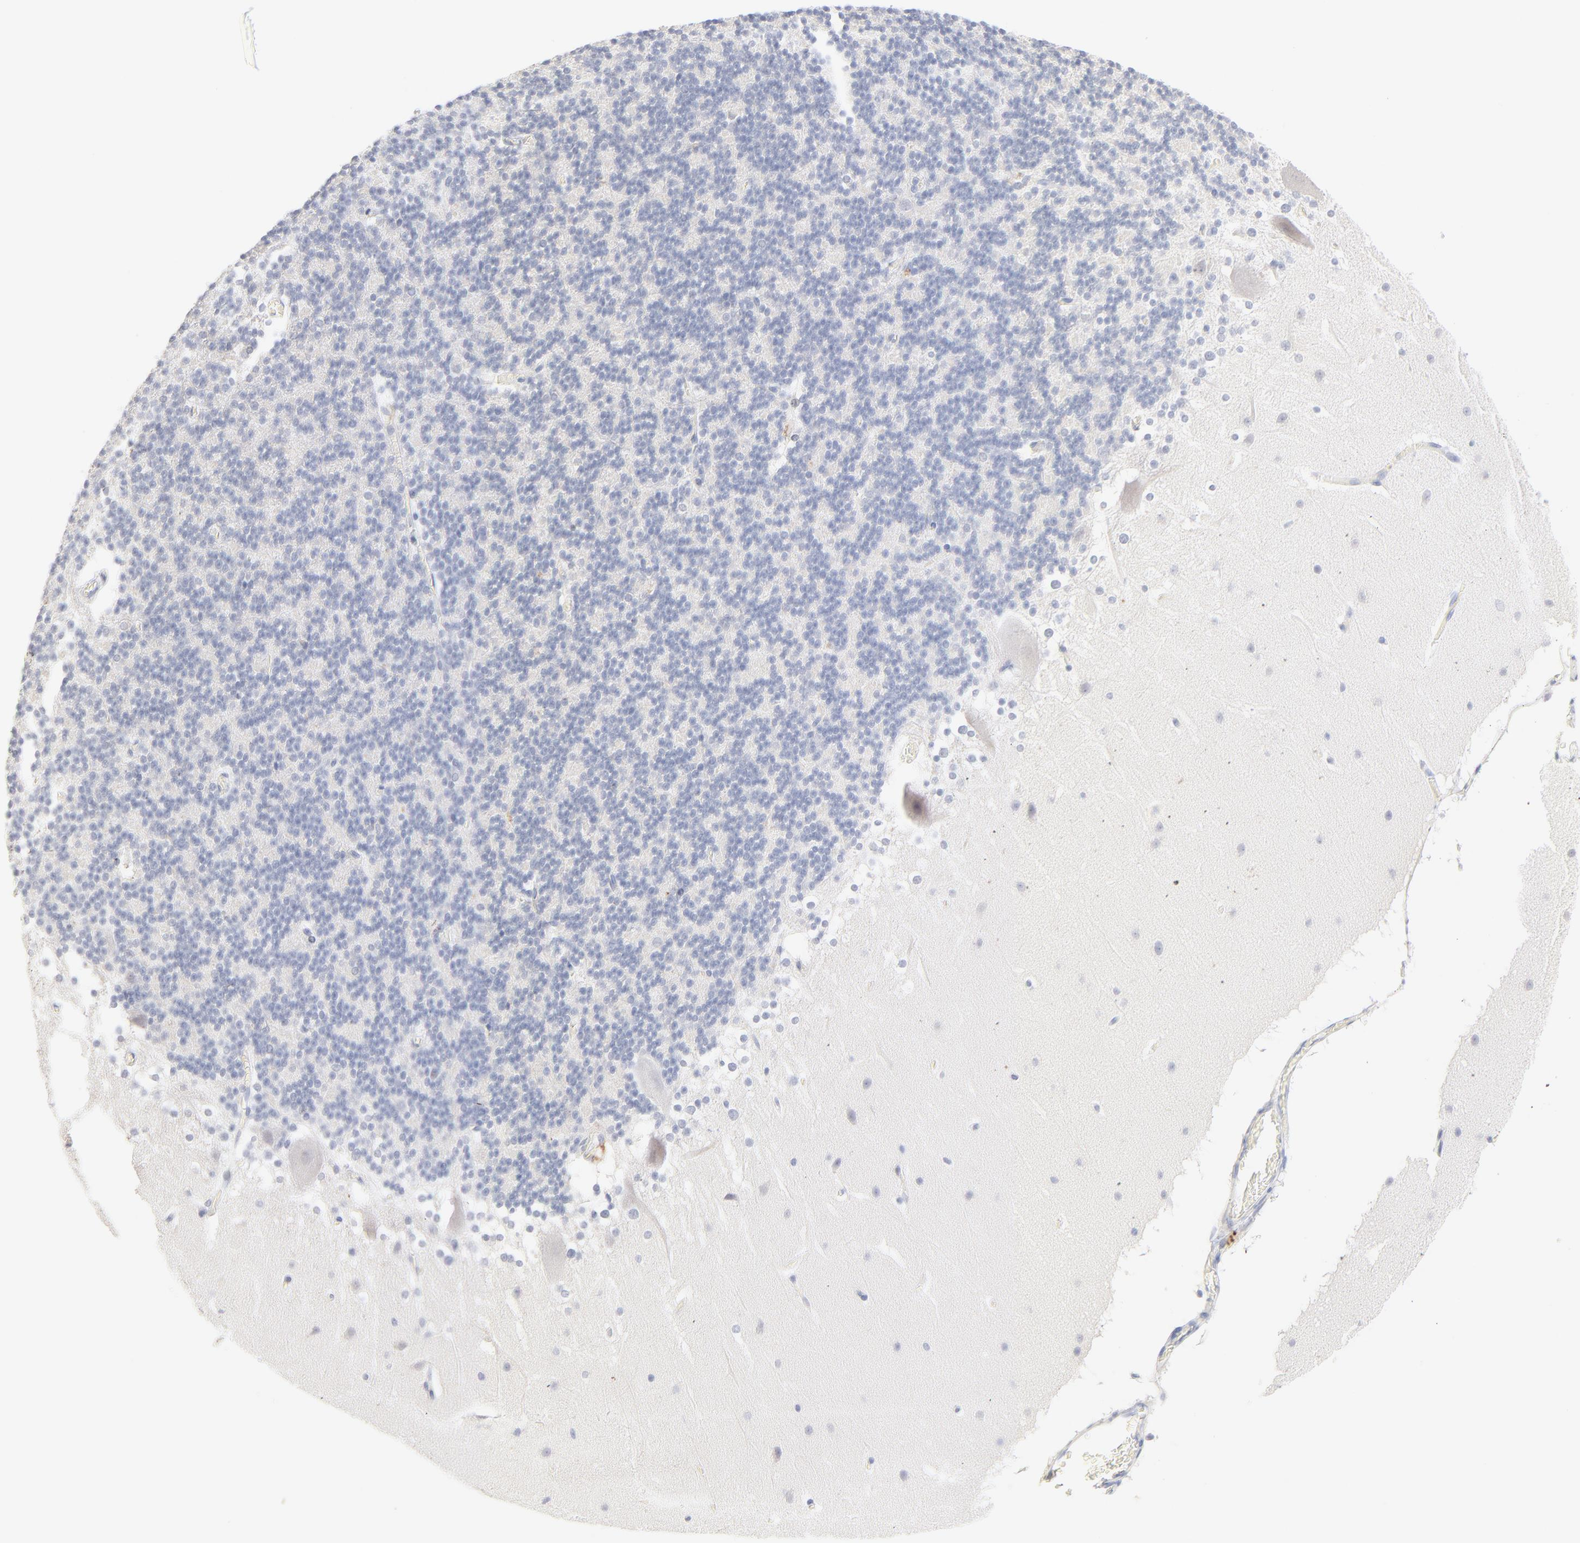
{"staining": {"intensity": "negative", "quantity": "none", "location": "none"}, "tissue": "cerebellum", "cell_type": "Cells in granular layer", "image_type": "normal", "snomed": [{"axis": "morphology", "description": "Normal tissue, NOS"}, {"axis": "topography", "description": "Cerebellum"}], "caption": "DAB immunohistochemical staining of normal human cerebellum shows no significant staining in cells in granular layer.", "gene": "ONECUT1", "patient": {"sex": "female", "age": 19}}